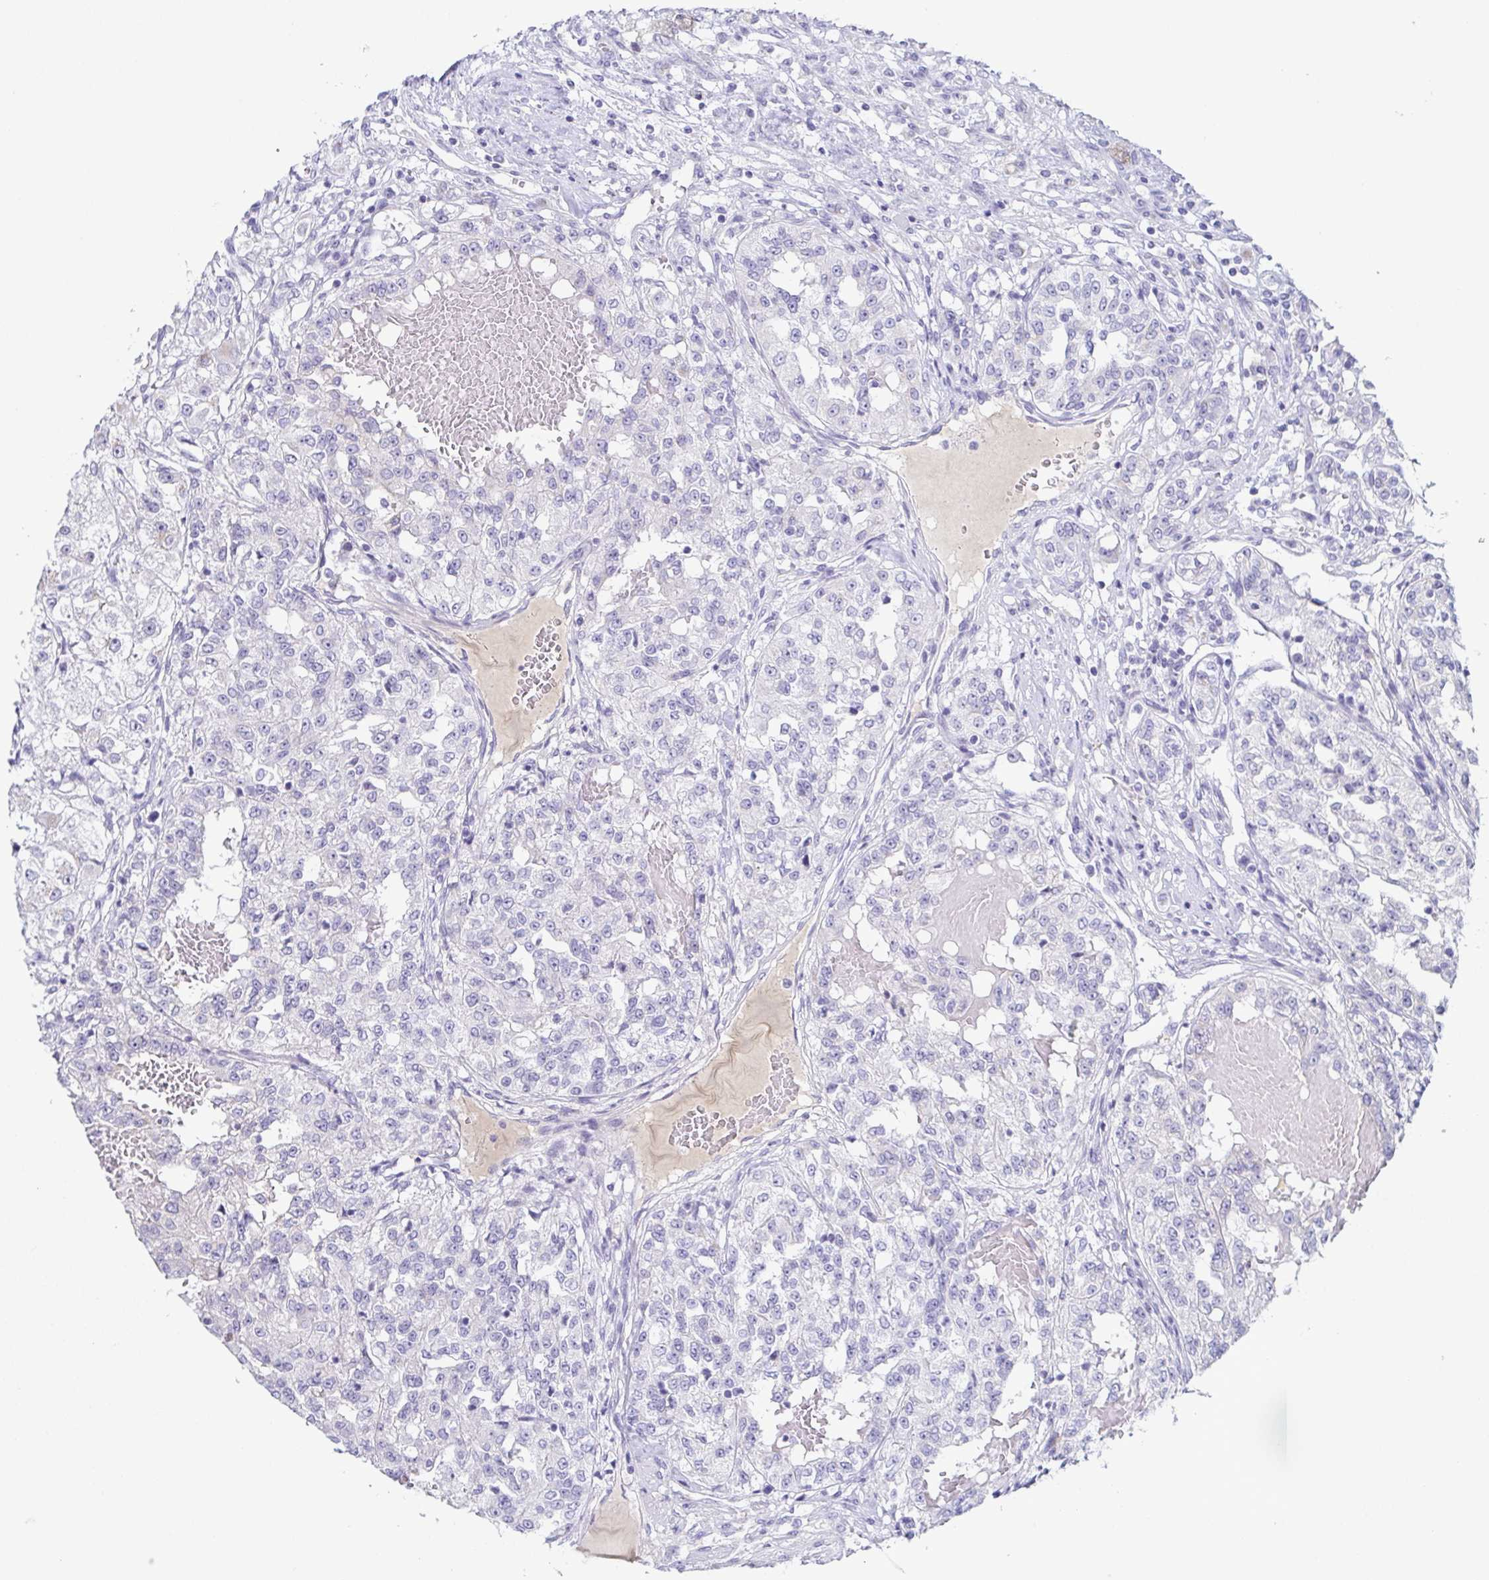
{"staining": {"intensity": "negative", "quantity": "none", "location": "none"}, "tissue": "renal cancer", "cell_type": "Tumor cells", "image_type": "cancer", "snomed": [{"axis": "morphology", "description": "Adenocarcinoma, NOS"}, {"axis": "topography", "description": "Kidney"}], "caption": "DAB (3,3'-diaminobenzidine) immunohistochemical staining of human renal cancer demonstrates no significant positivity in tumor cells. Nuclei are stained in blue.", "gene": "LDLRAD1", "patient": {"sex": "female", "age": 63}}